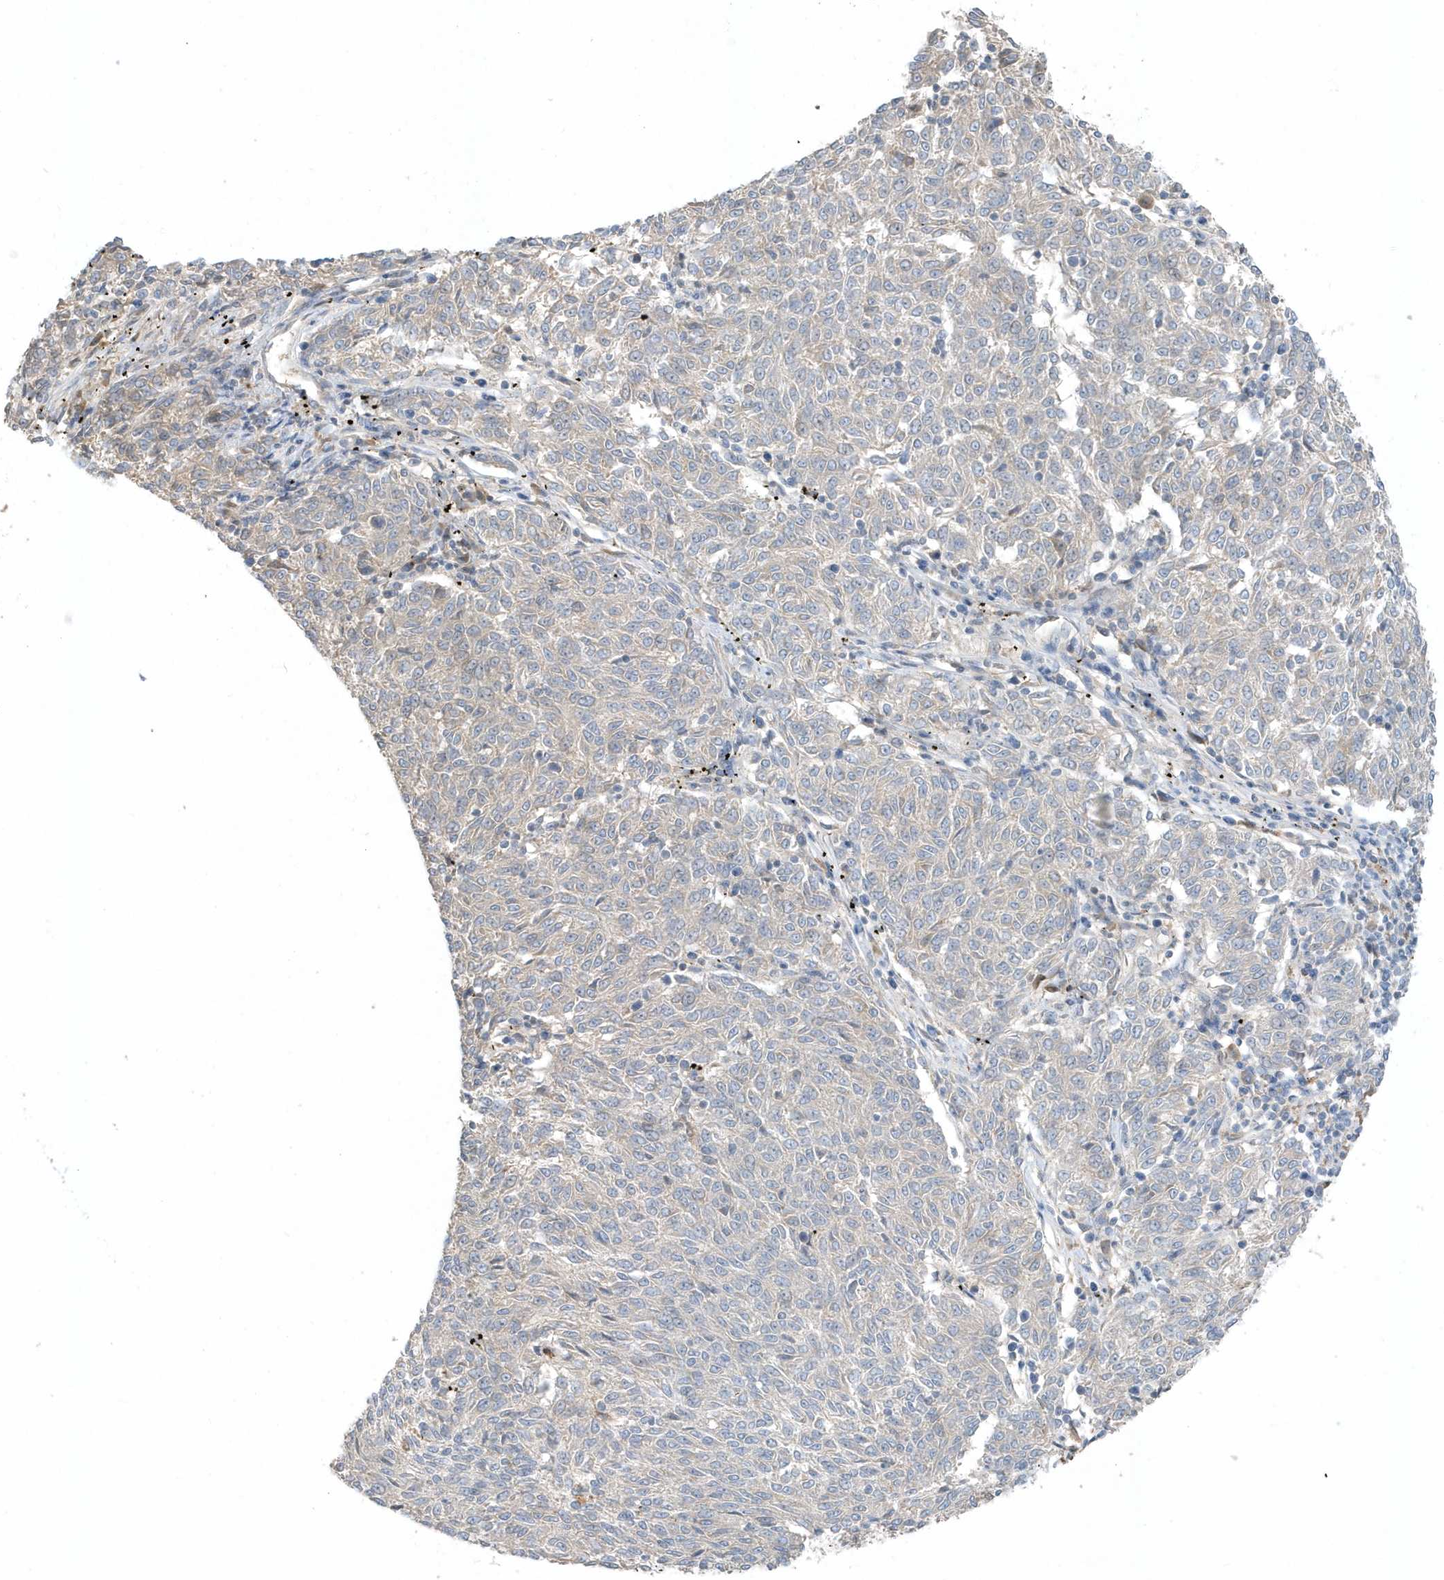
{"staining": {"intensity": "negative", "quantity": "none", "location": "none"}, "tissue": "melanoma", "cell_type": "Tumor cells", "image_type": "cancer", "snomed": [{"axis": "morphology", "description": "Malignant melanoma, NOS"}, {"axis": "topography", "description": "Skin"}], "caption": "Image shows no protein expression in tumor cells of malignant melanoma tissue.", "gene": "USP53", "patient": {"sex": "female", "age": 72}}